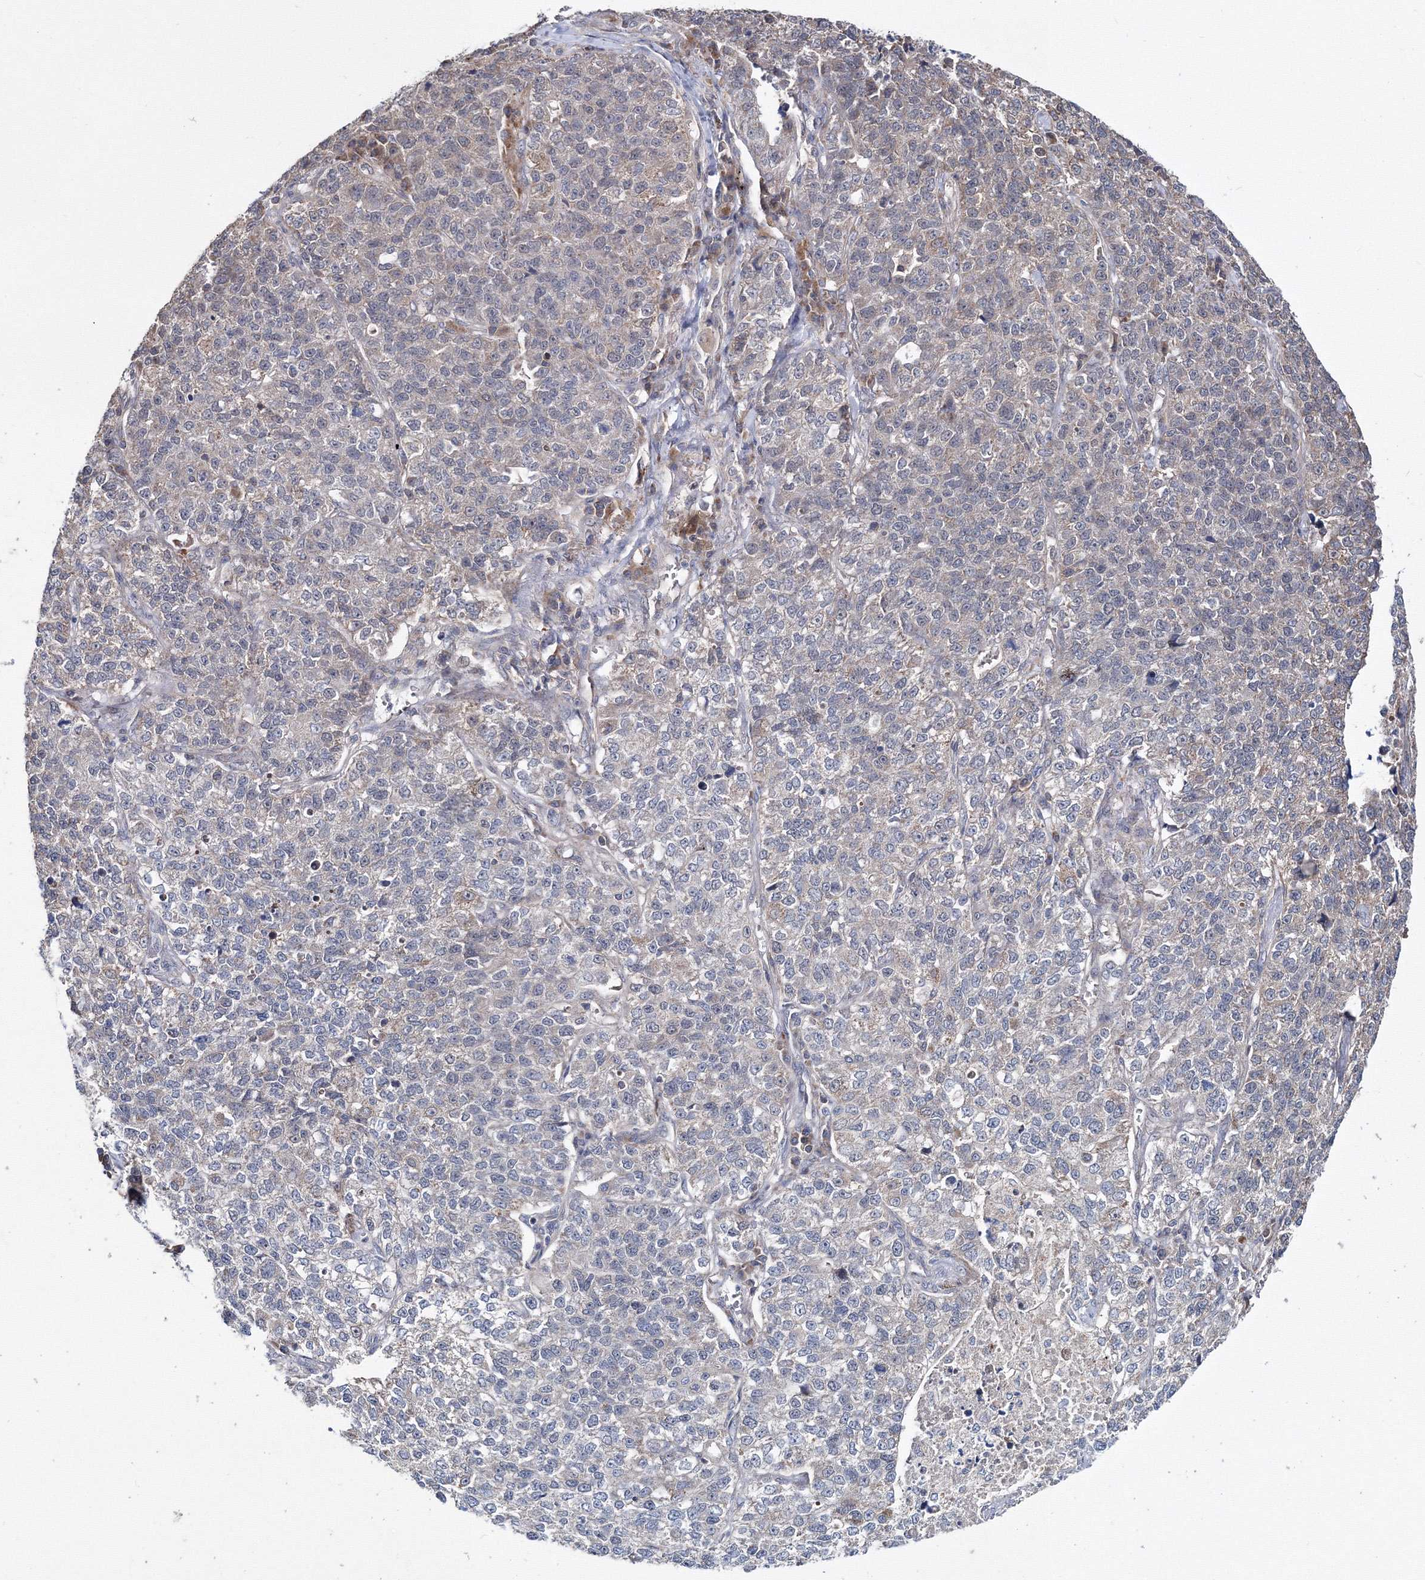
{"staining": {"intensity": "negative", "quantity": "none", "location": "none"}, "tissue": "lung cancer", "cell_type": "Tumor cells", "image_type": "cancer", "snomed": [{"axis": "morphology", "description": "Adenocarcinoma, NOS"}, {"axis": "topography", "description": "Lung"}], "caption": "High power microscopy image of an IHC image of lung cancer, revealing no significant staining in tumor cells.", "gene": "PPP2R2B", "patient": {"sex": "male", "age": 49}}